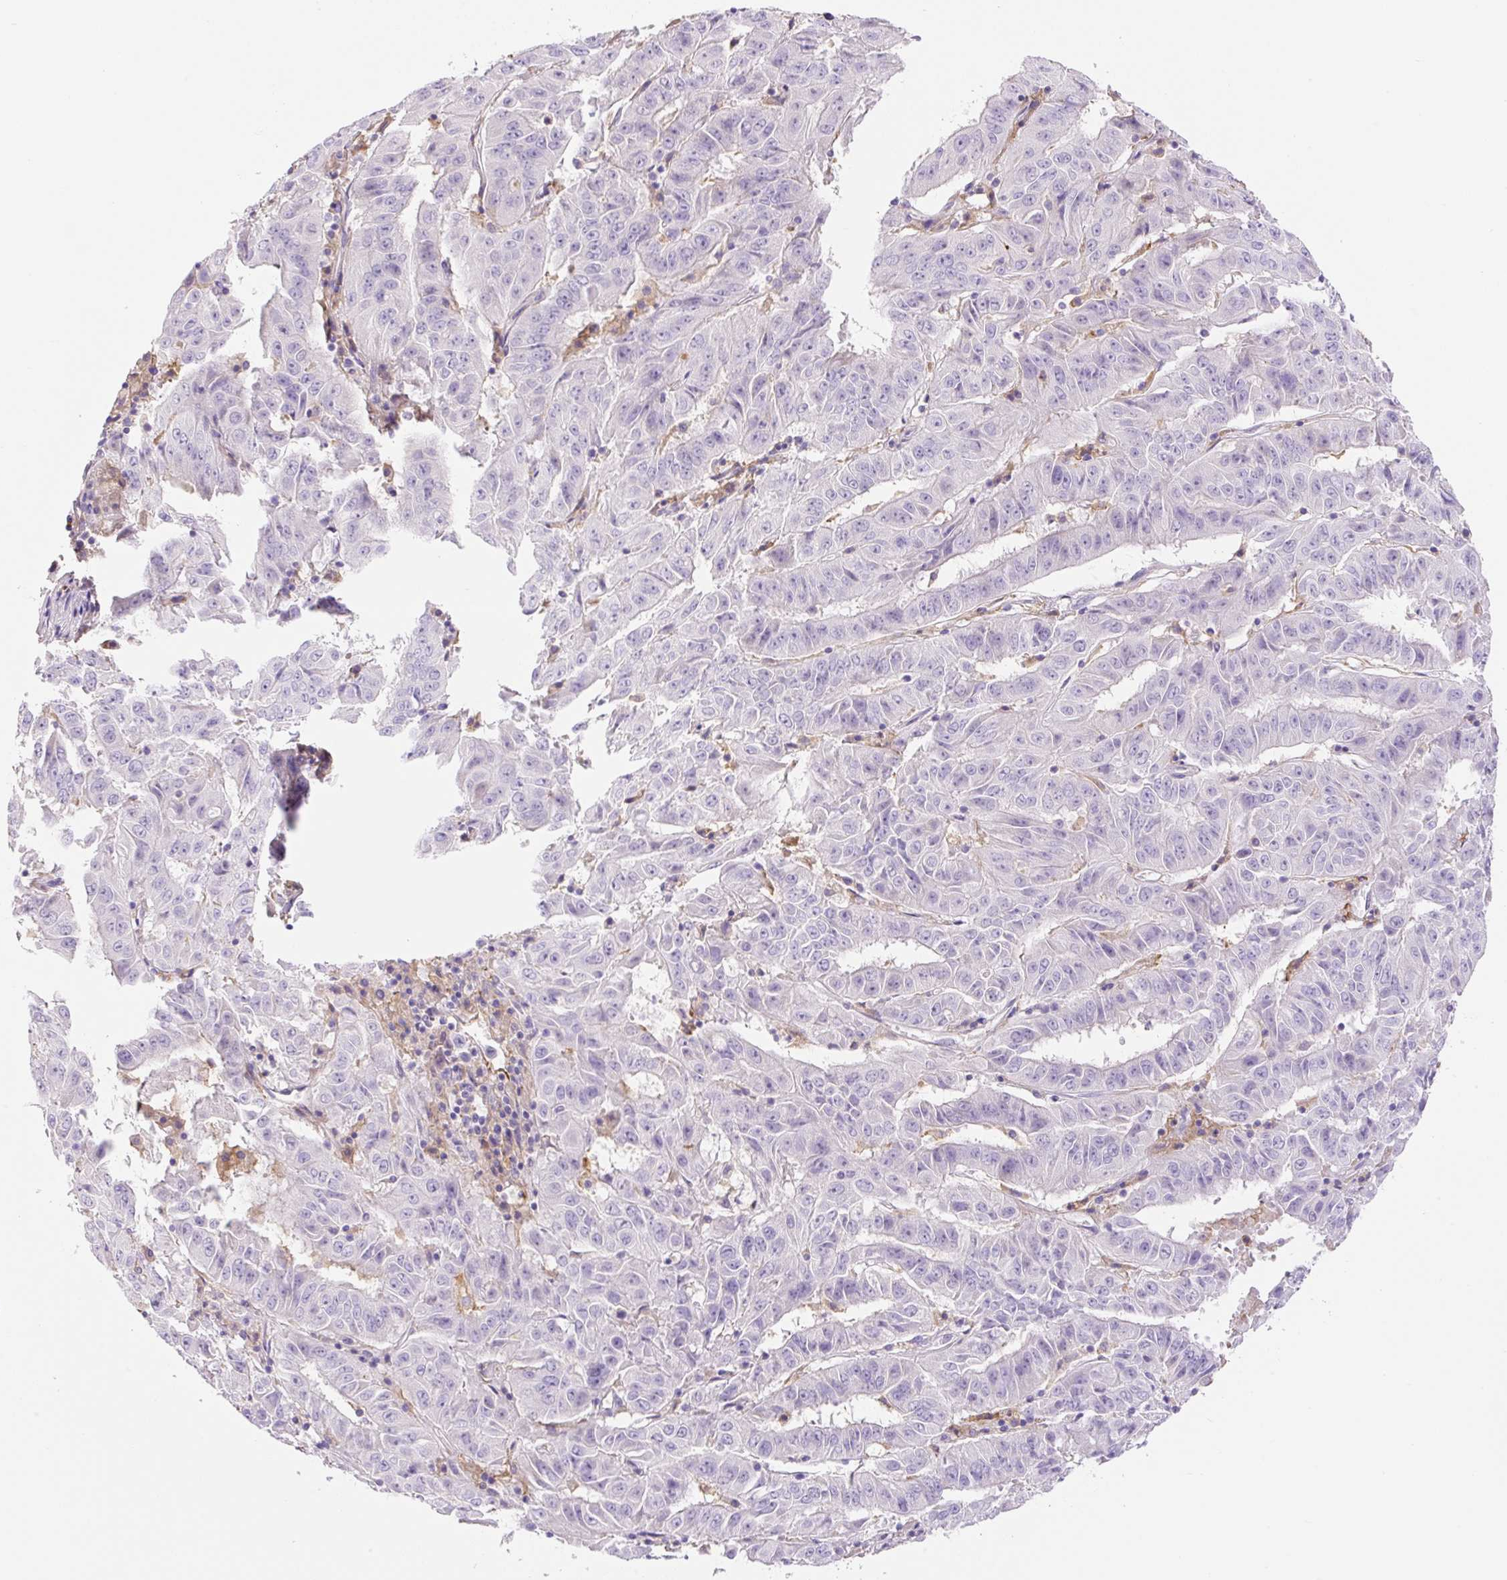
{"staining": {"intensity": "negative", "quantity": "none", "location": "none"}, "tissue": "pancreatic cancer", "cell_type": "Tumor cells", "image_type": "cancer", "snomed": [{"axis": "morphology", "description": "Adenocarcinoma, NOS"}, {"axis": "topography", "description": "Pancreas"}], "caption": "This is an immunohistochemistry (IHC) photomicrograph of adenocarcinoma (pancreatic). There is no staining in tumor cells.", "gene": "TDRD15", "patient": {"sex": "male", "age": 63}}